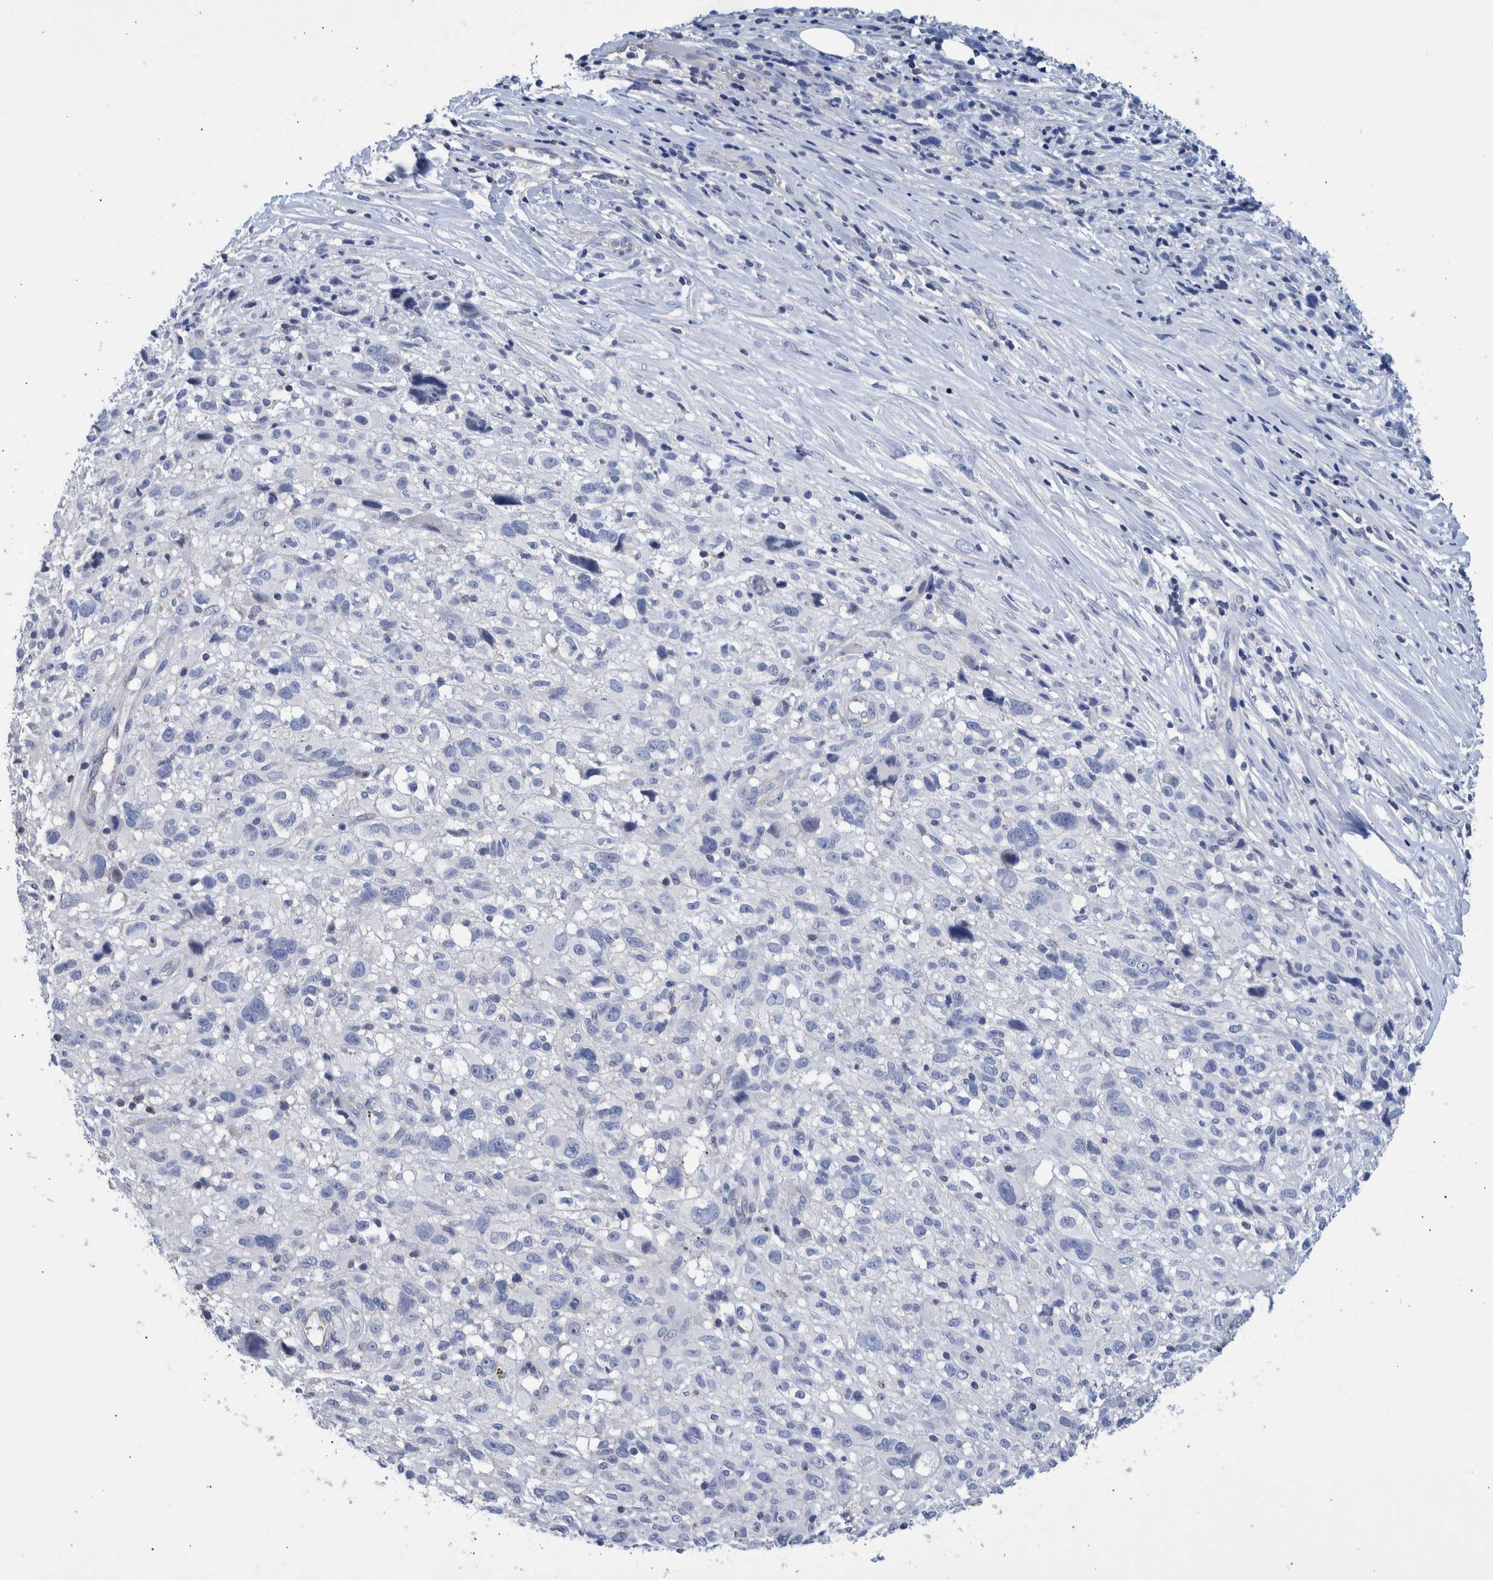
{"staining": {"intensity": "negative", "quantity": "none", "location": "none"}, "tissue": "melanoma", "cell_type": "Tumor cells", "image_type": "cancer", "snomed": [{"axis": "morphology", "description": "Malignant melanoma, NOS"}, {"axis": "topography", "description": "Skin"}], "caption": "Immunohistochemistry (IHC) of human melanoma exhibits no expression in tumor cells.", "gene": "PPP3CC", "patient": {"sex": "female", "age": 55}}